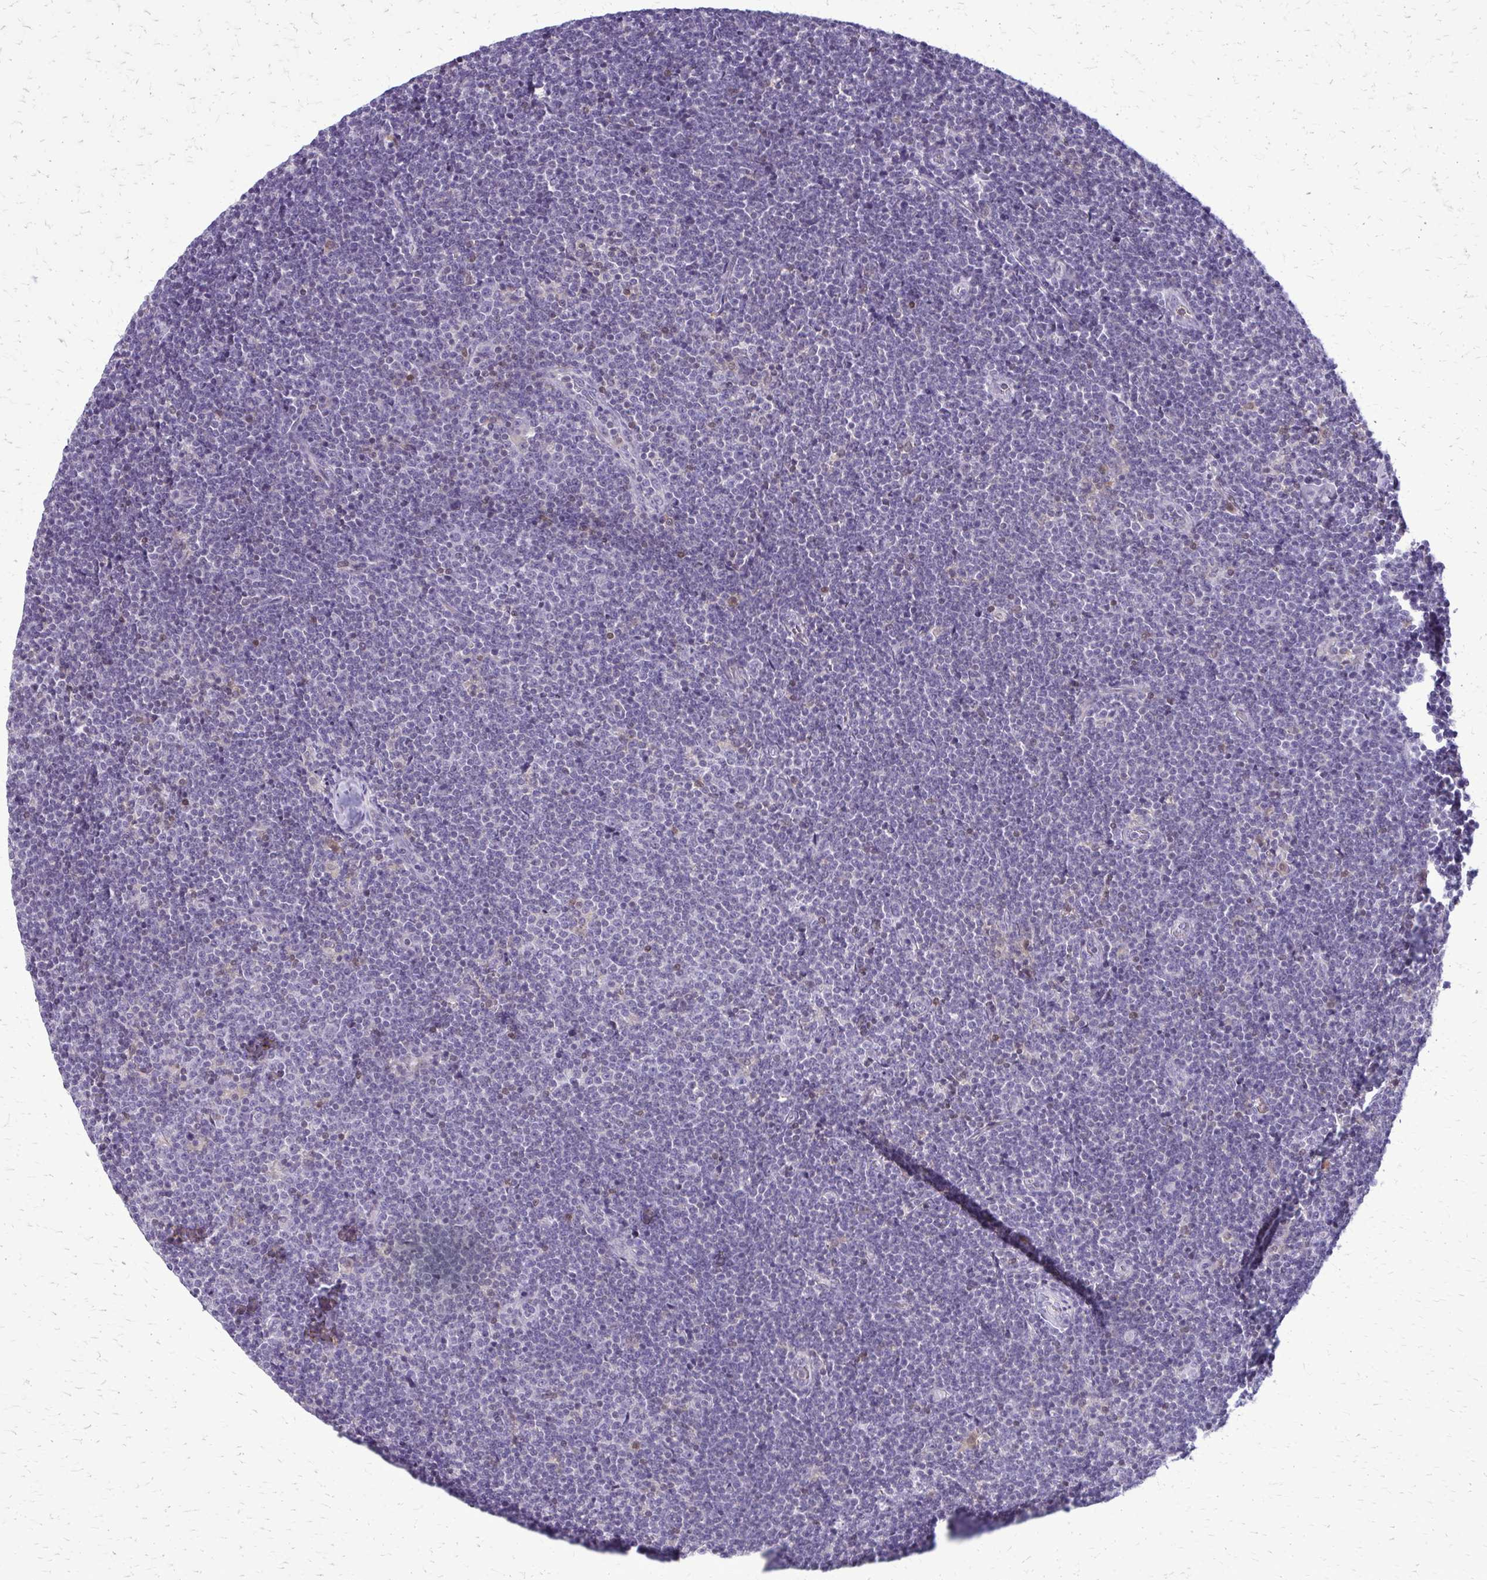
{"staining": {"intensity": "negative", "quantity": "none", "location": "none"}, "tissue": "lymphoma", "cell_type": "Tumor cells", "image_type": "cancer", "snomed": [{"axis": "morphology", "description": "Malignant lymphoma, non-Hodgkin's type, Low grade"}, {"axis": "topography", "description": "Lymph node"}], "caption": "Immunohistochemical staining of human malignant lymphoma, non-Hodgkin's type (low-grade) shows no significant expression in tumor cells.", "gene": "GLRX", "patient": {"sex": "male", "age": 48}}